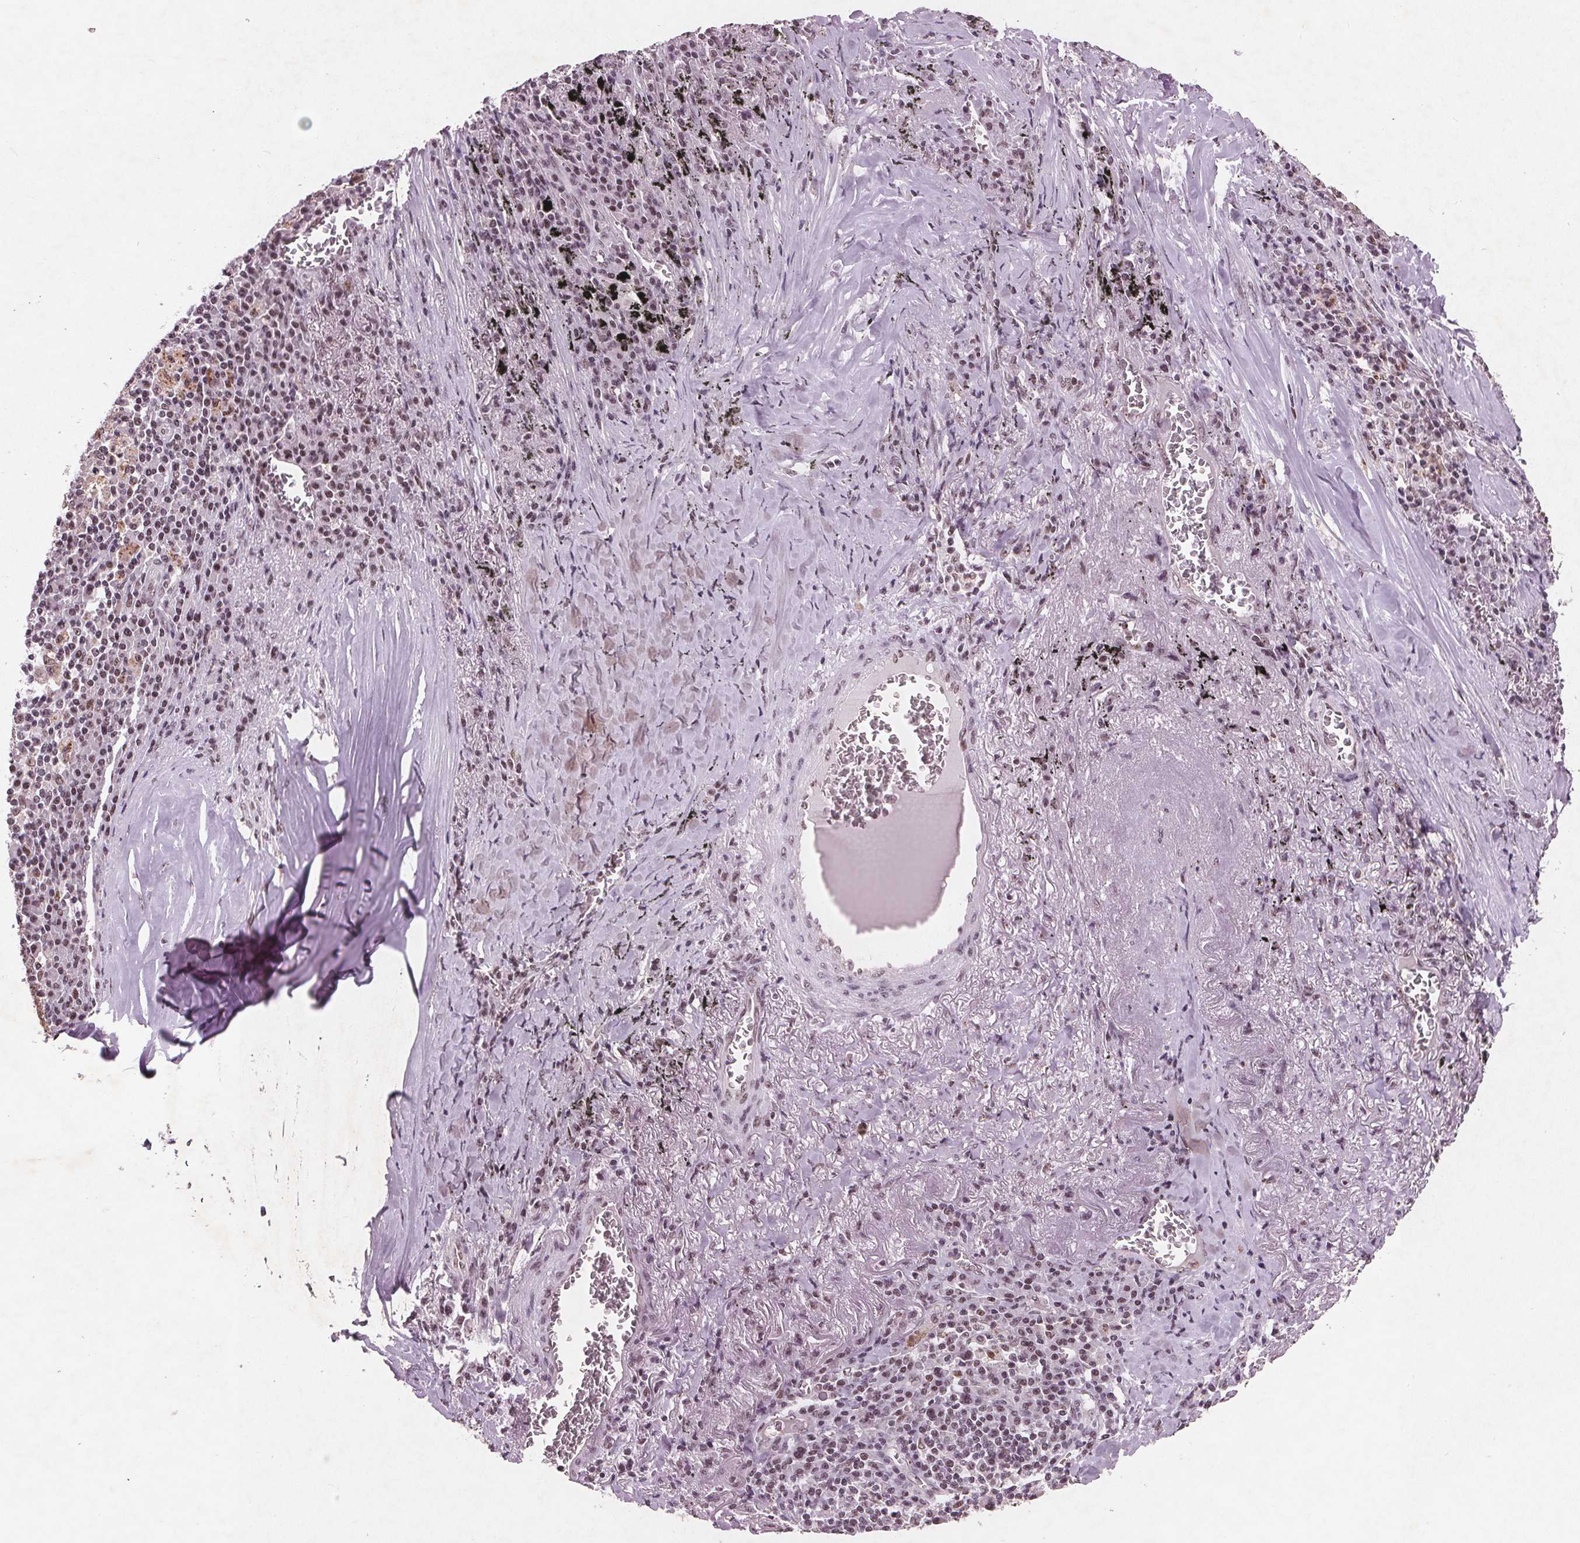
{"staining": {"intensity": "weak", "quantity": ">75%", "location": "nuclear"}, "tissue": "lung cancer", "cell_type": "Tumor cells", "image_type": "cancer", "snomed": [{"axis": "morphology", "description": "Adenocarcinoma, NOS"}, {"axis": "topography", "description": "Lung"}], "caption": "Weak nuclear protein expression is identified in about >75% of tumor cells in adenocarcinoma (lung).", "gene": "RPS6KA2", "patient": {"sex": "male", "age": 67}}